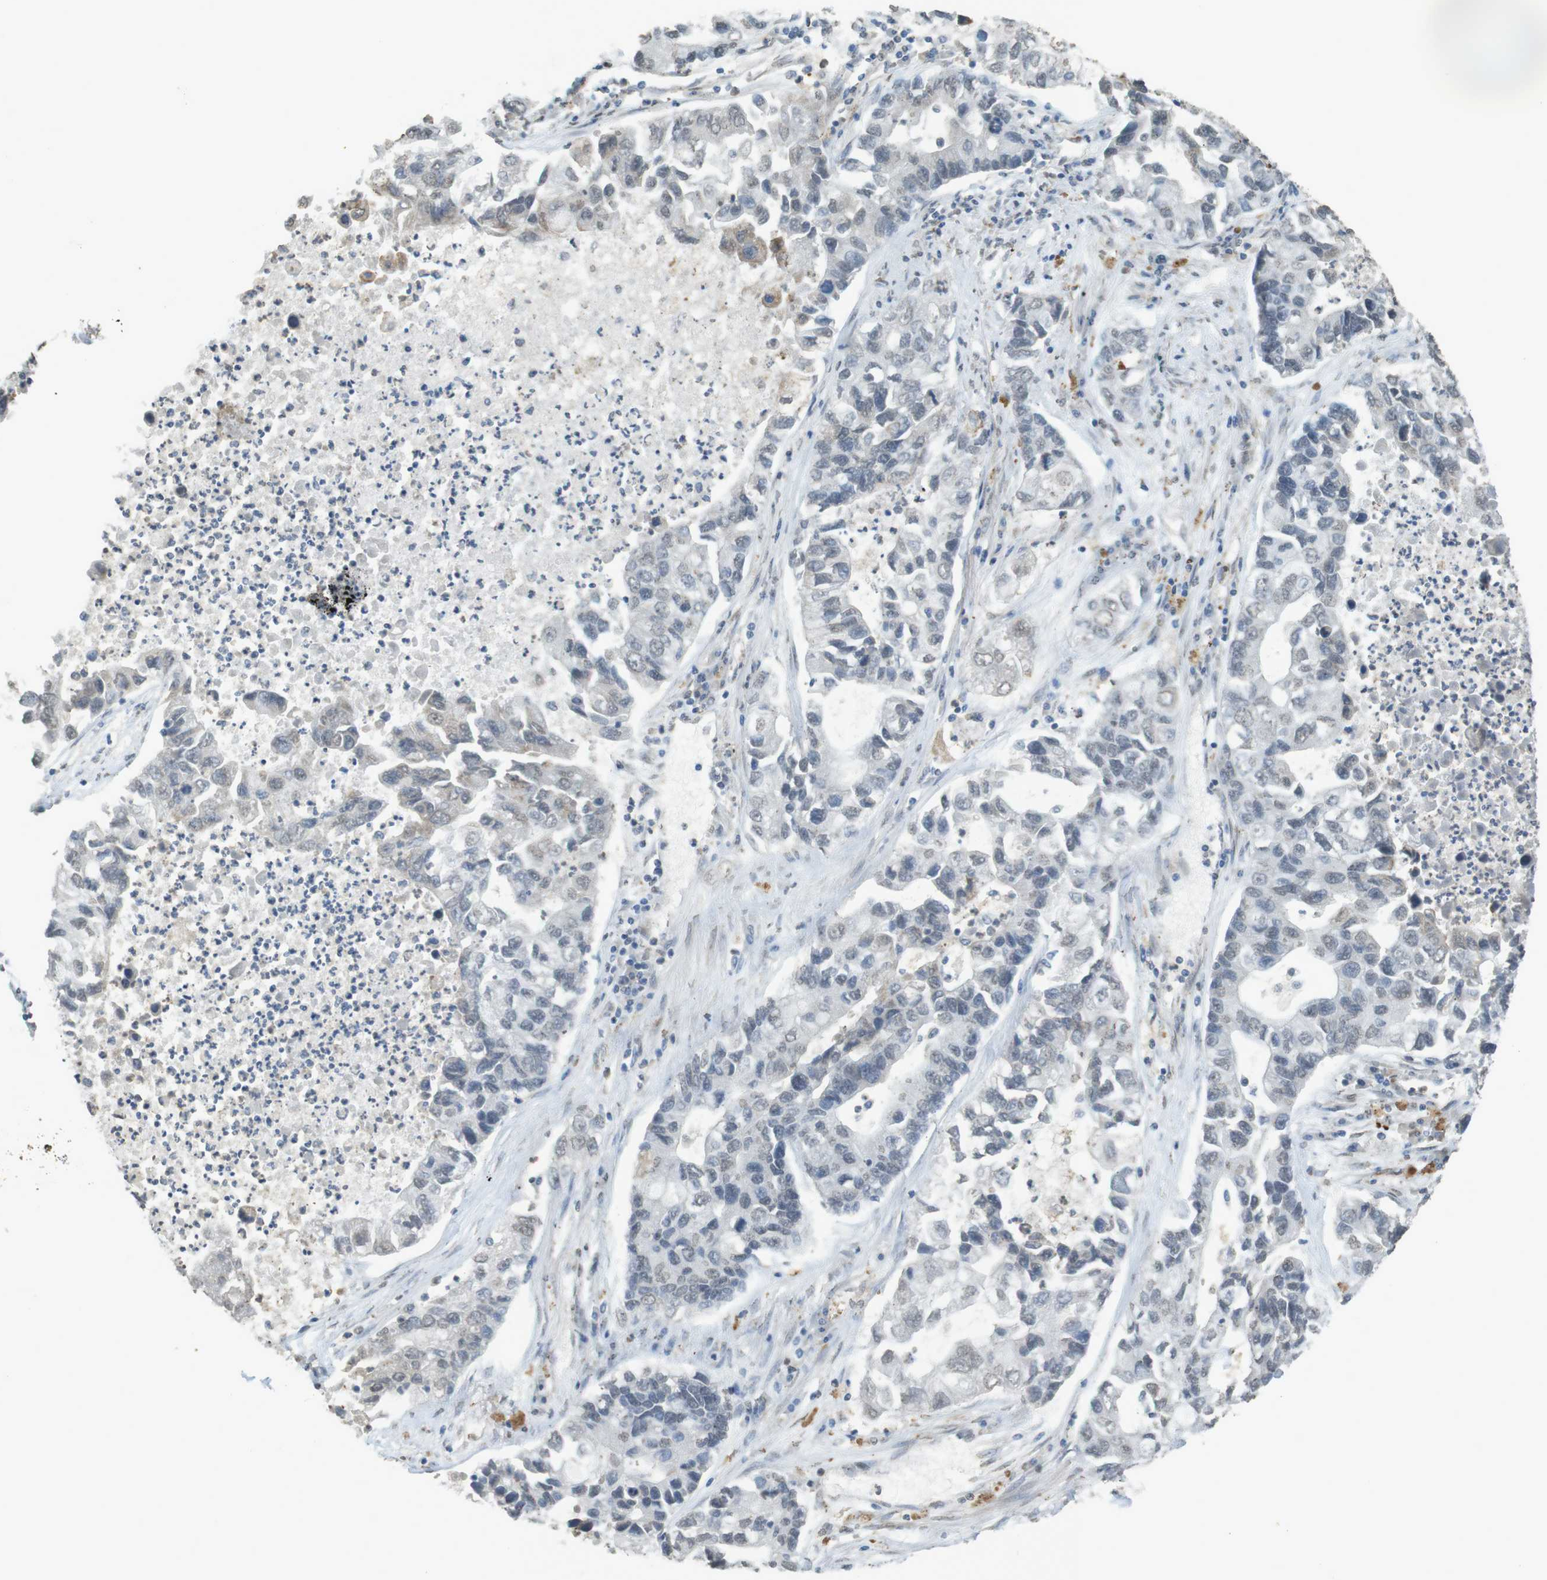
{"staining": {"intensity": "negative", "quantity": "none", "location": "none"}, "tissue": "lung cancer", "cell_type": "Tumor cells", "image_type": "cancer", "snomed": [{"axis": "morphology", "description": "Adenocarcinoma, NOS"}, {"axis": "topography", "description": "Lung"}], "caption": "Tumor cells are negative for protein expression in human lung cancer.", "gene": "FZD10", "patient": {"sex": "female", "age": 51}}